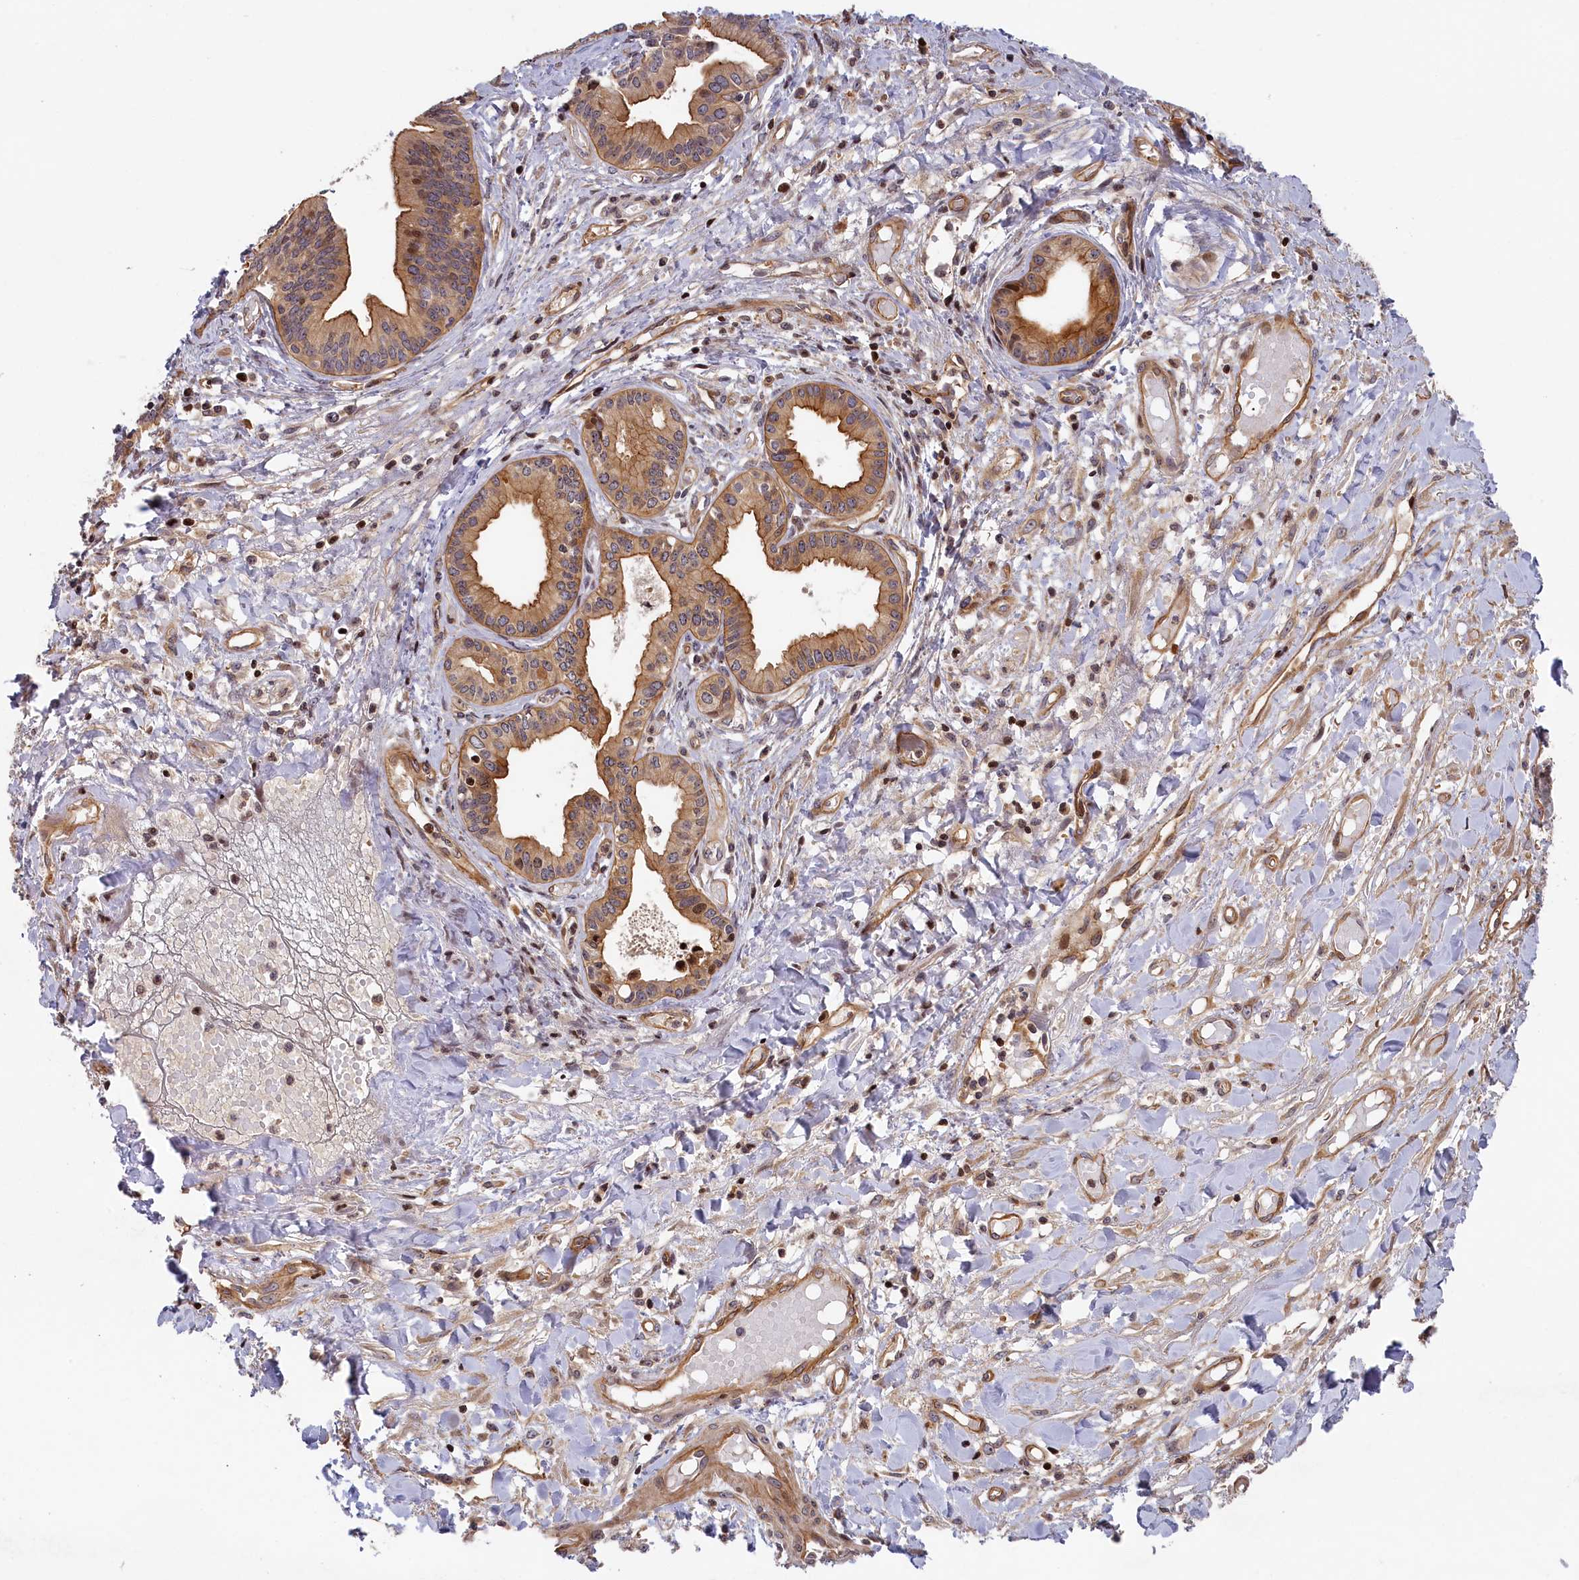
{"staining": {"intensity": "moderate", "quantity": ">75%", "location": "cytoplasmic/membranous"}, "tissue": "pancreatic cancer", "cell_type": "Tumor cells", "image_type": "cancer", "snomed": [{"axis": "morphology", "description": "Adenocarcinoma, NOS"}, {"axis": "topography", "description": "Pancreas"}], "caption": "About >75% of tumor cells in adenocarcinoma (pancreatic) display moderate cytoplasmic/membranous protein expression as visualized by brown immunohistochemical staining.", "gene": "CEP44", "patient": {"sex": "female", "age": 50}}